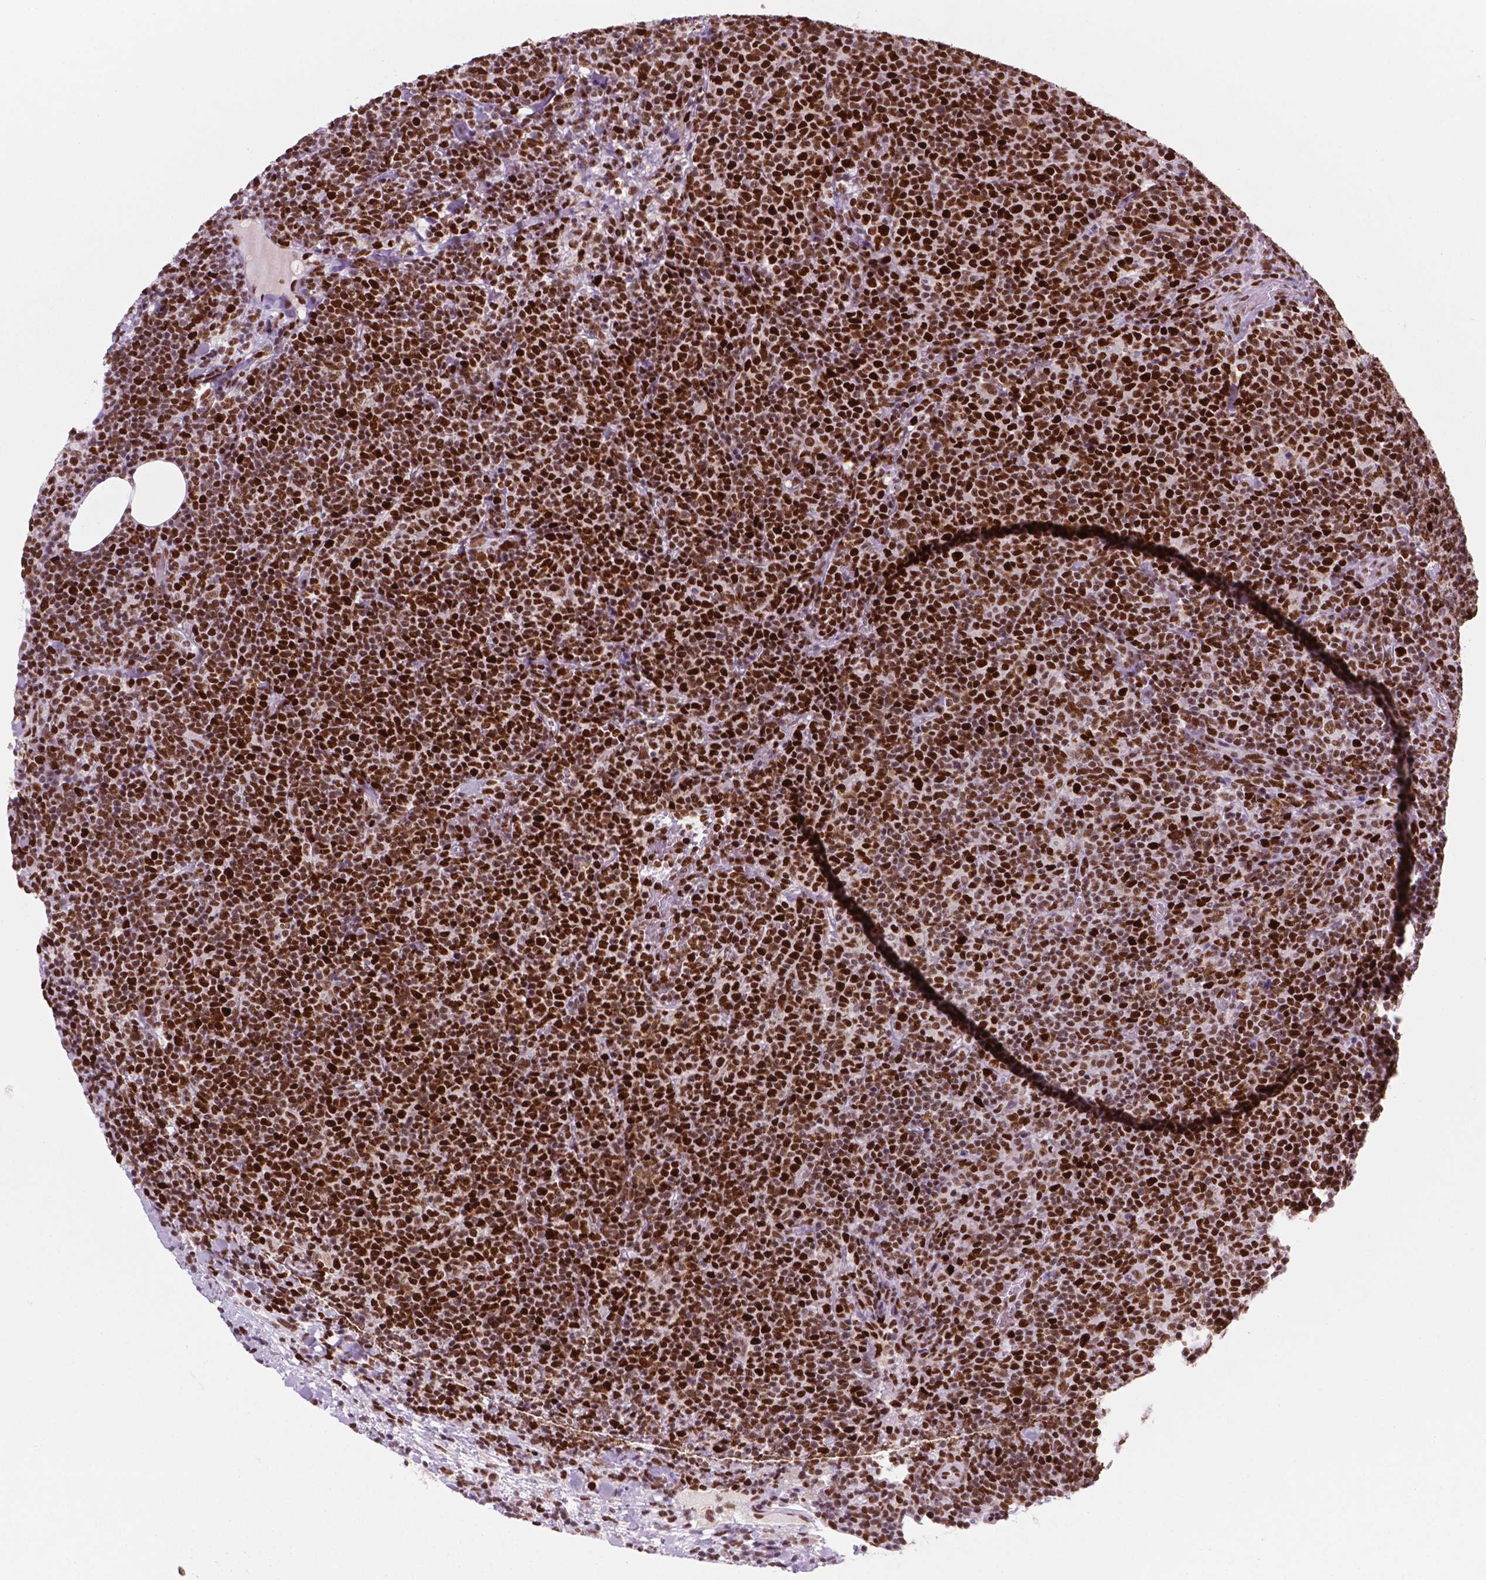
{"staining": {"intensity": "strong", "quantity": ">75%", "location": "nuclear"}, "tissue": "lymphoma", "cell_type": "Tumor cells", "image_type": "cancer", "snomed": [{"axis": "morphology", "description": "Malignant lymphoma, non-Hodgkin's type, High grade"}, {"axis": "topography", "description": "Lymph node"}], "caption": "Immunohistochemistry micrograph of neoplastic tissue: human lymphoma stained using immunohistochemistry displays high levels of strong protein expression localized specifically in the nuclear of tumor cells, appearing as a nuclear brown color.", "gene": "MSH6", "patient": {"sex": "male", "age": 61}}